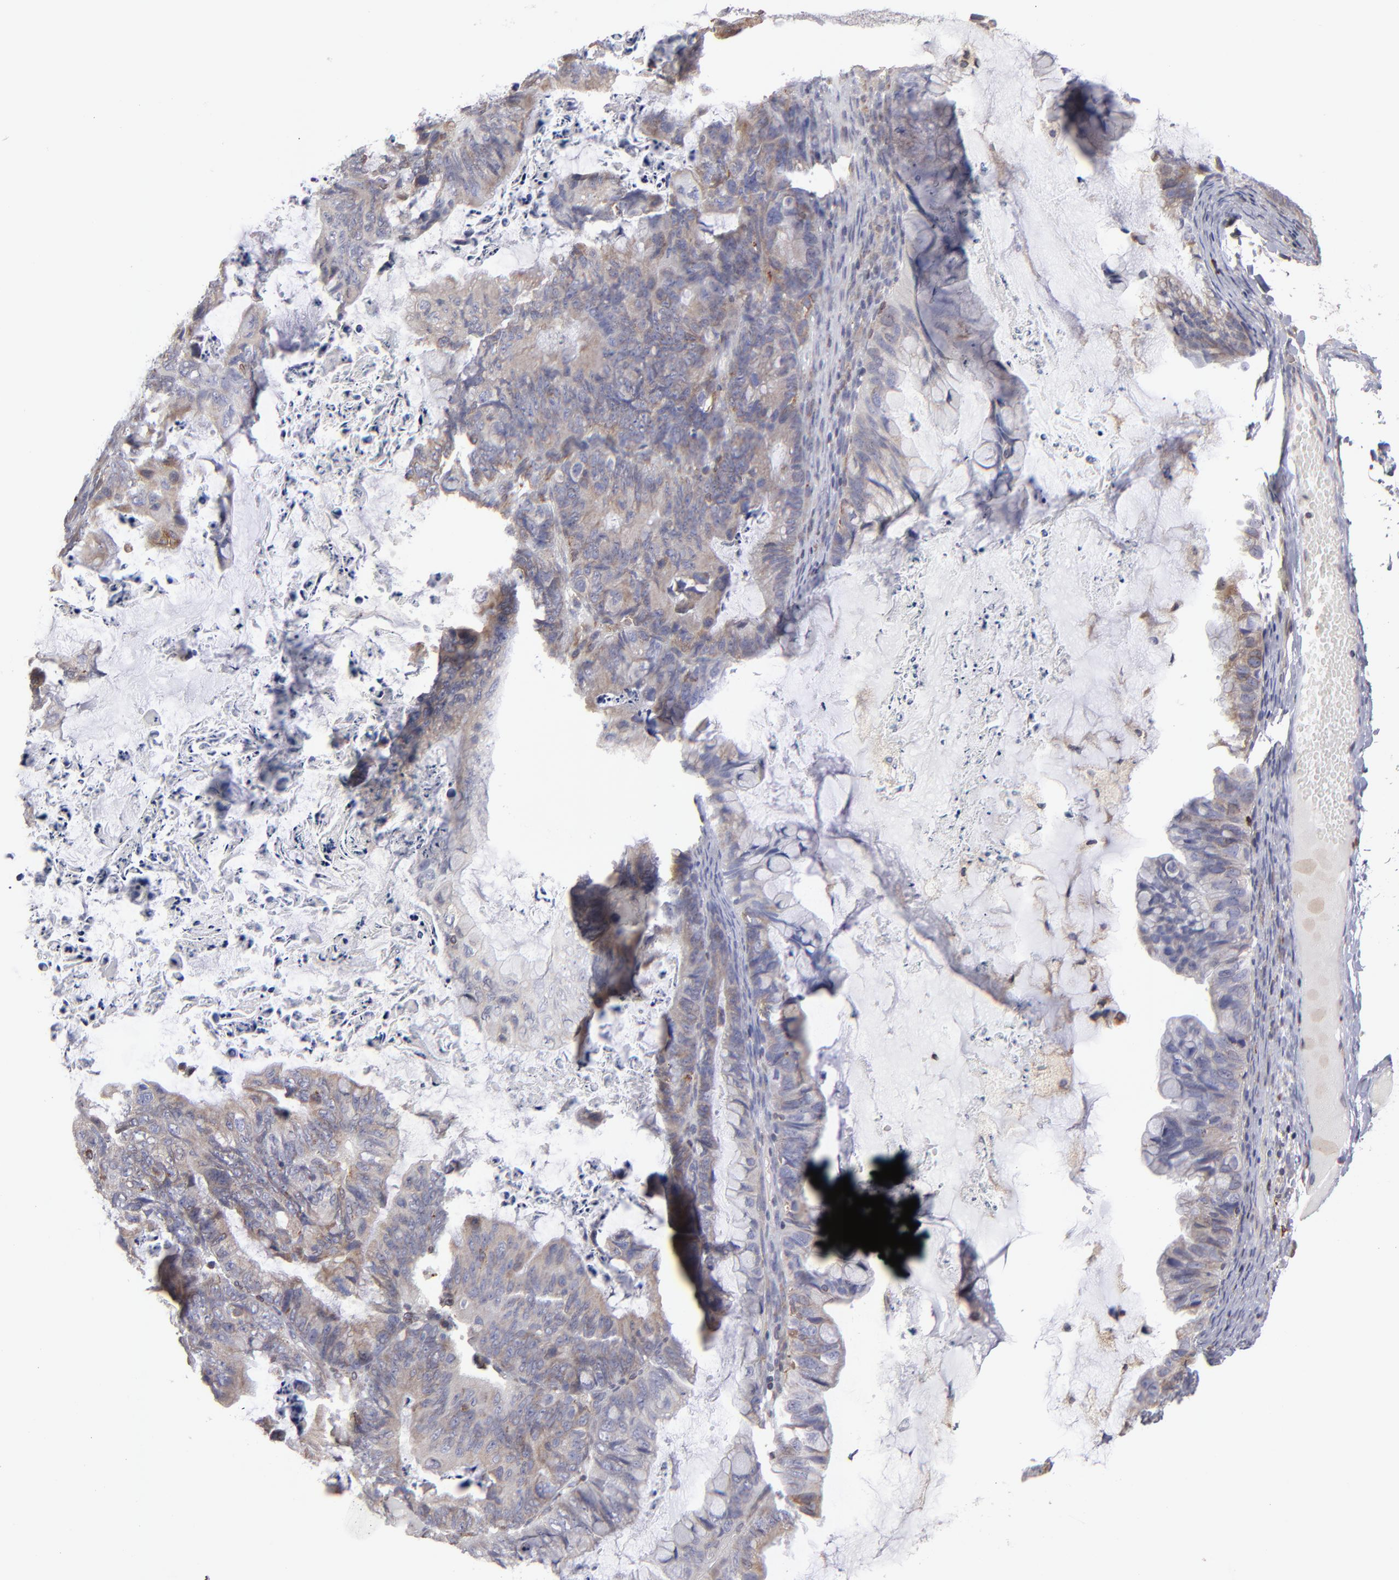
{"staining": {"intensity": "weak", "quantity": ">75%", "location": "cytoplasmic/membranous"}, "tissue": "ovarian cancer", "cell_type": "Tumor cells", "image_type": "cancer", "snomed": [{"axis": "morphology", "description": "Cystadenocarcinoma, mucinous, NOS"}, {"axis": "topography", "description": "Ovary"}], "caption": "Ovarian cancer tissue exhibits weak cytoplasmic/membranous expression in about >75% of tumor cells", "gene": "TMX1", "patient": {"sex": "female", "age": 36}}